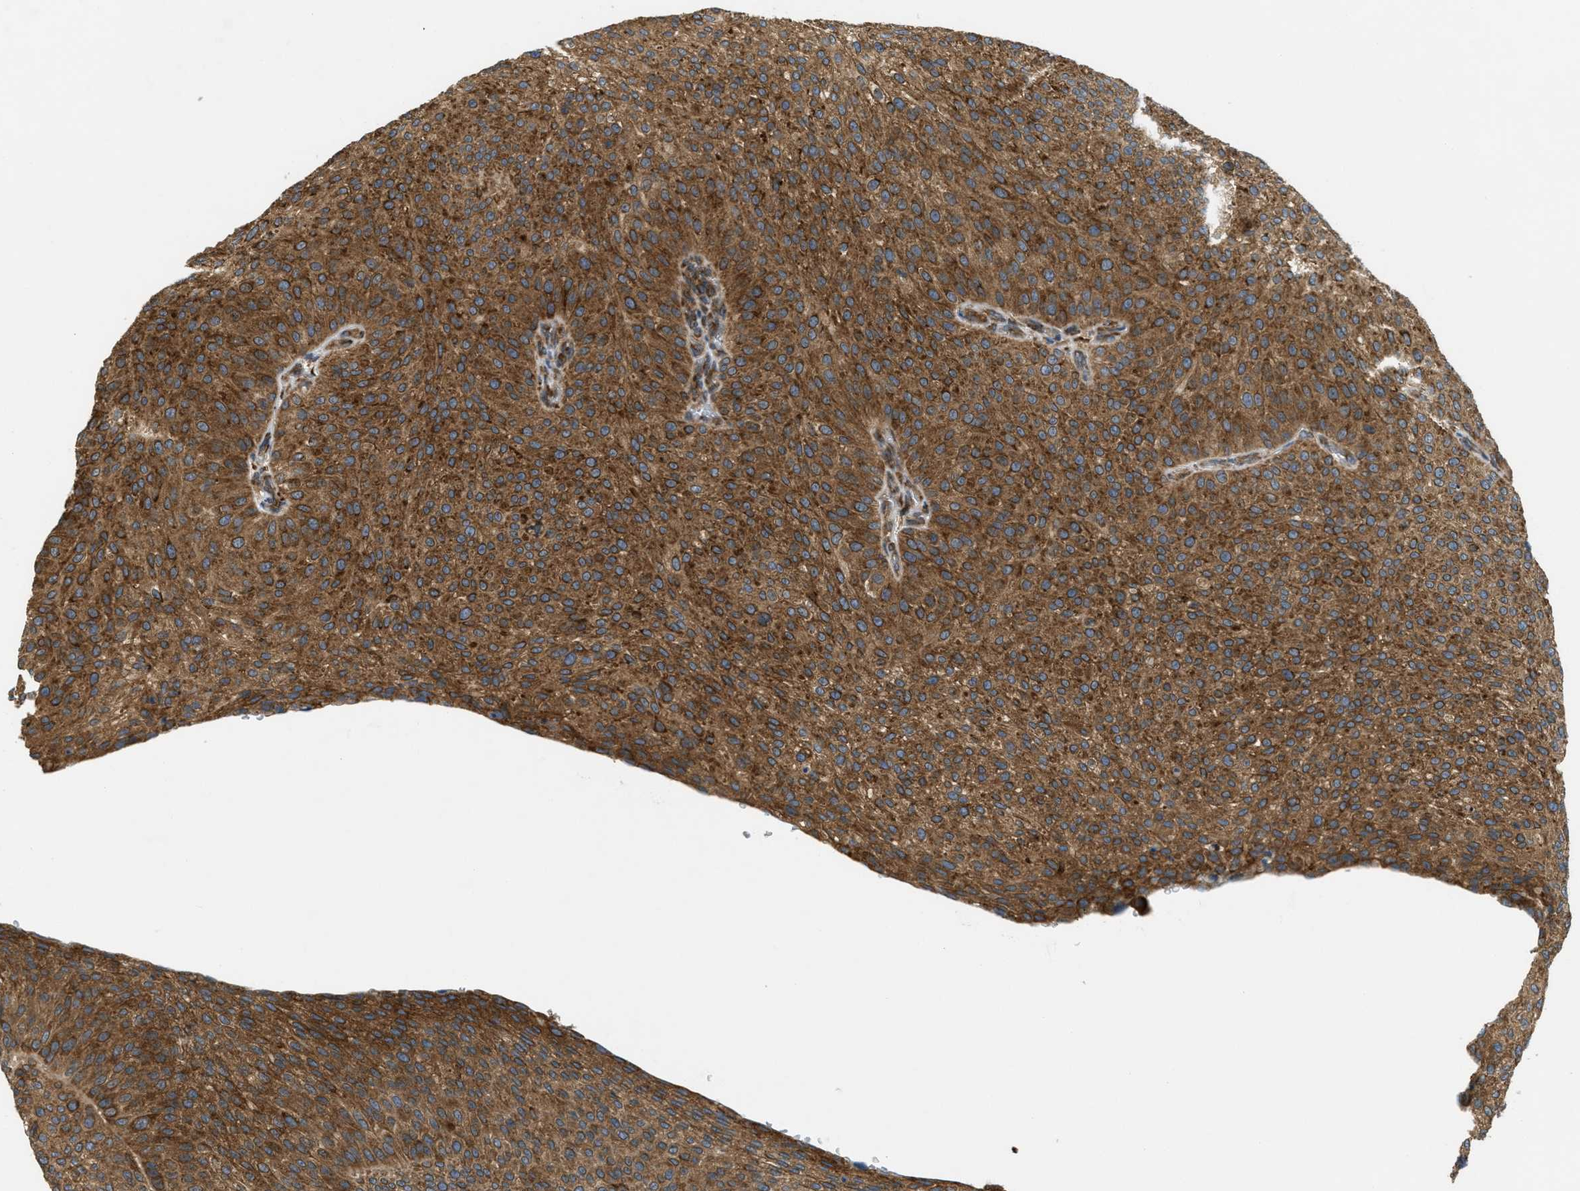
{"staining": {"intensity": "strong", "quantity": ">75%", "location": "cytoplasmic/membranous"}, "tissue": "urothelial cancer", "cell_type": "Tumor cells", "image_type": "cancer", "snomed": [{"axis": "morphology", "description": "Urothelial carcinoma, Low grade"}, {"axis": "topography", "description": "Smooth muscle"}, {"axis": "topography", "description": "Urinary bladder"}], "caption": "Tumor cells display strong cytoplasmic/membranous staining in about >75% of cells in urothelial cancer. (Stains: DAB in brown, nuclei in blue, Microscopy: brightfield microscopy at high magnification).", "gene": "PCDH18", "patient": {"sex": "male", "age": 60}}